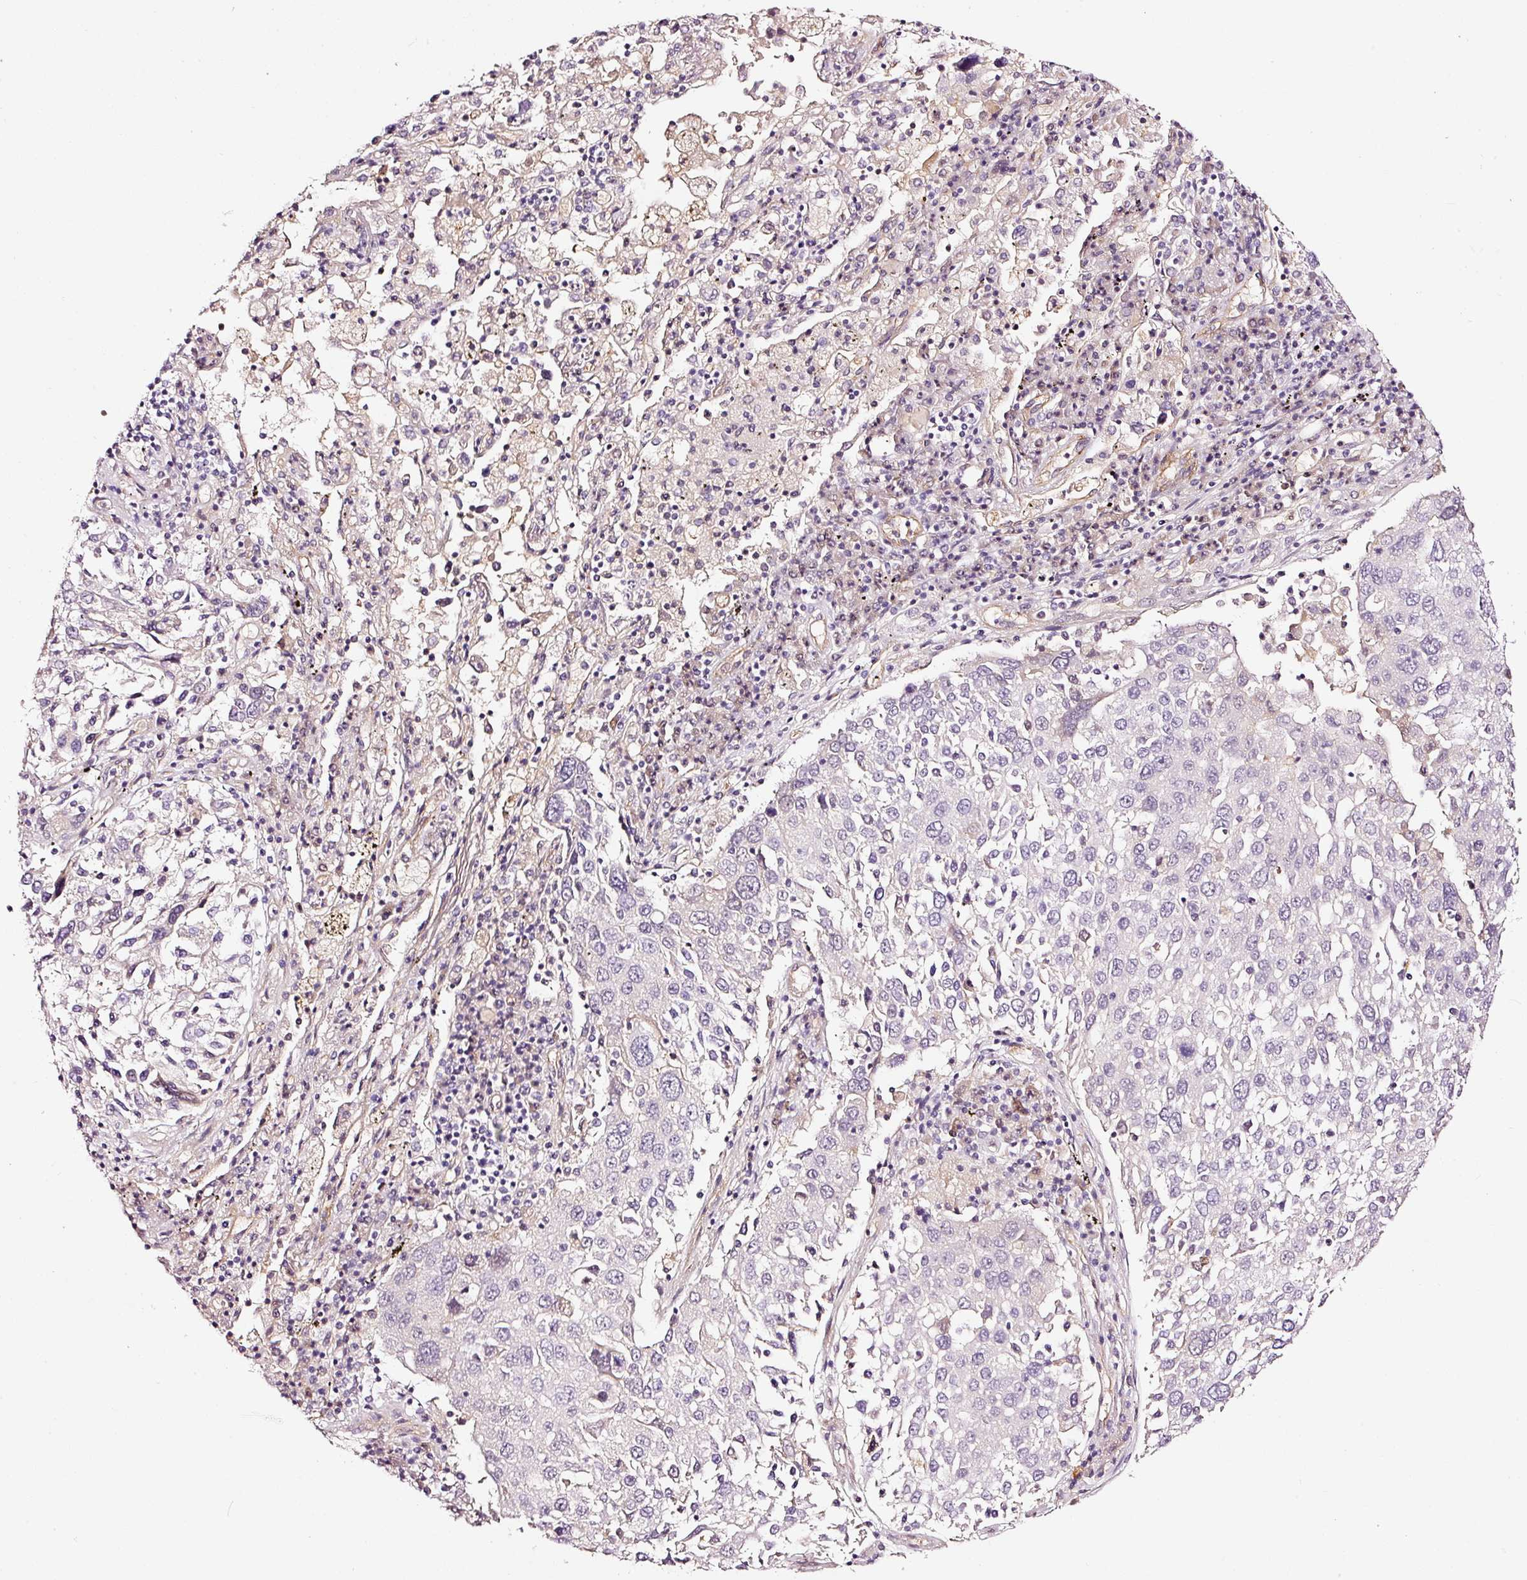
{"staining": {"intensity": "negative", "quantity": "none", "location": "none"}, "tissue": "lung cancer", "cell_type": "Tumor cells", "image_type": "cancer", "snomed": [{"axis": "morphology", "description": "Squamous cell carcinoma, NOS"}, {"axis": "topography", "description": "Lung"}], "caption": "Micrograph shows no significant protein expression in tumor cells of lung cancer. Nuclei are stained in blue.", "gene": "ABCB4", "patient": {"sex": "male", "age": 65}}